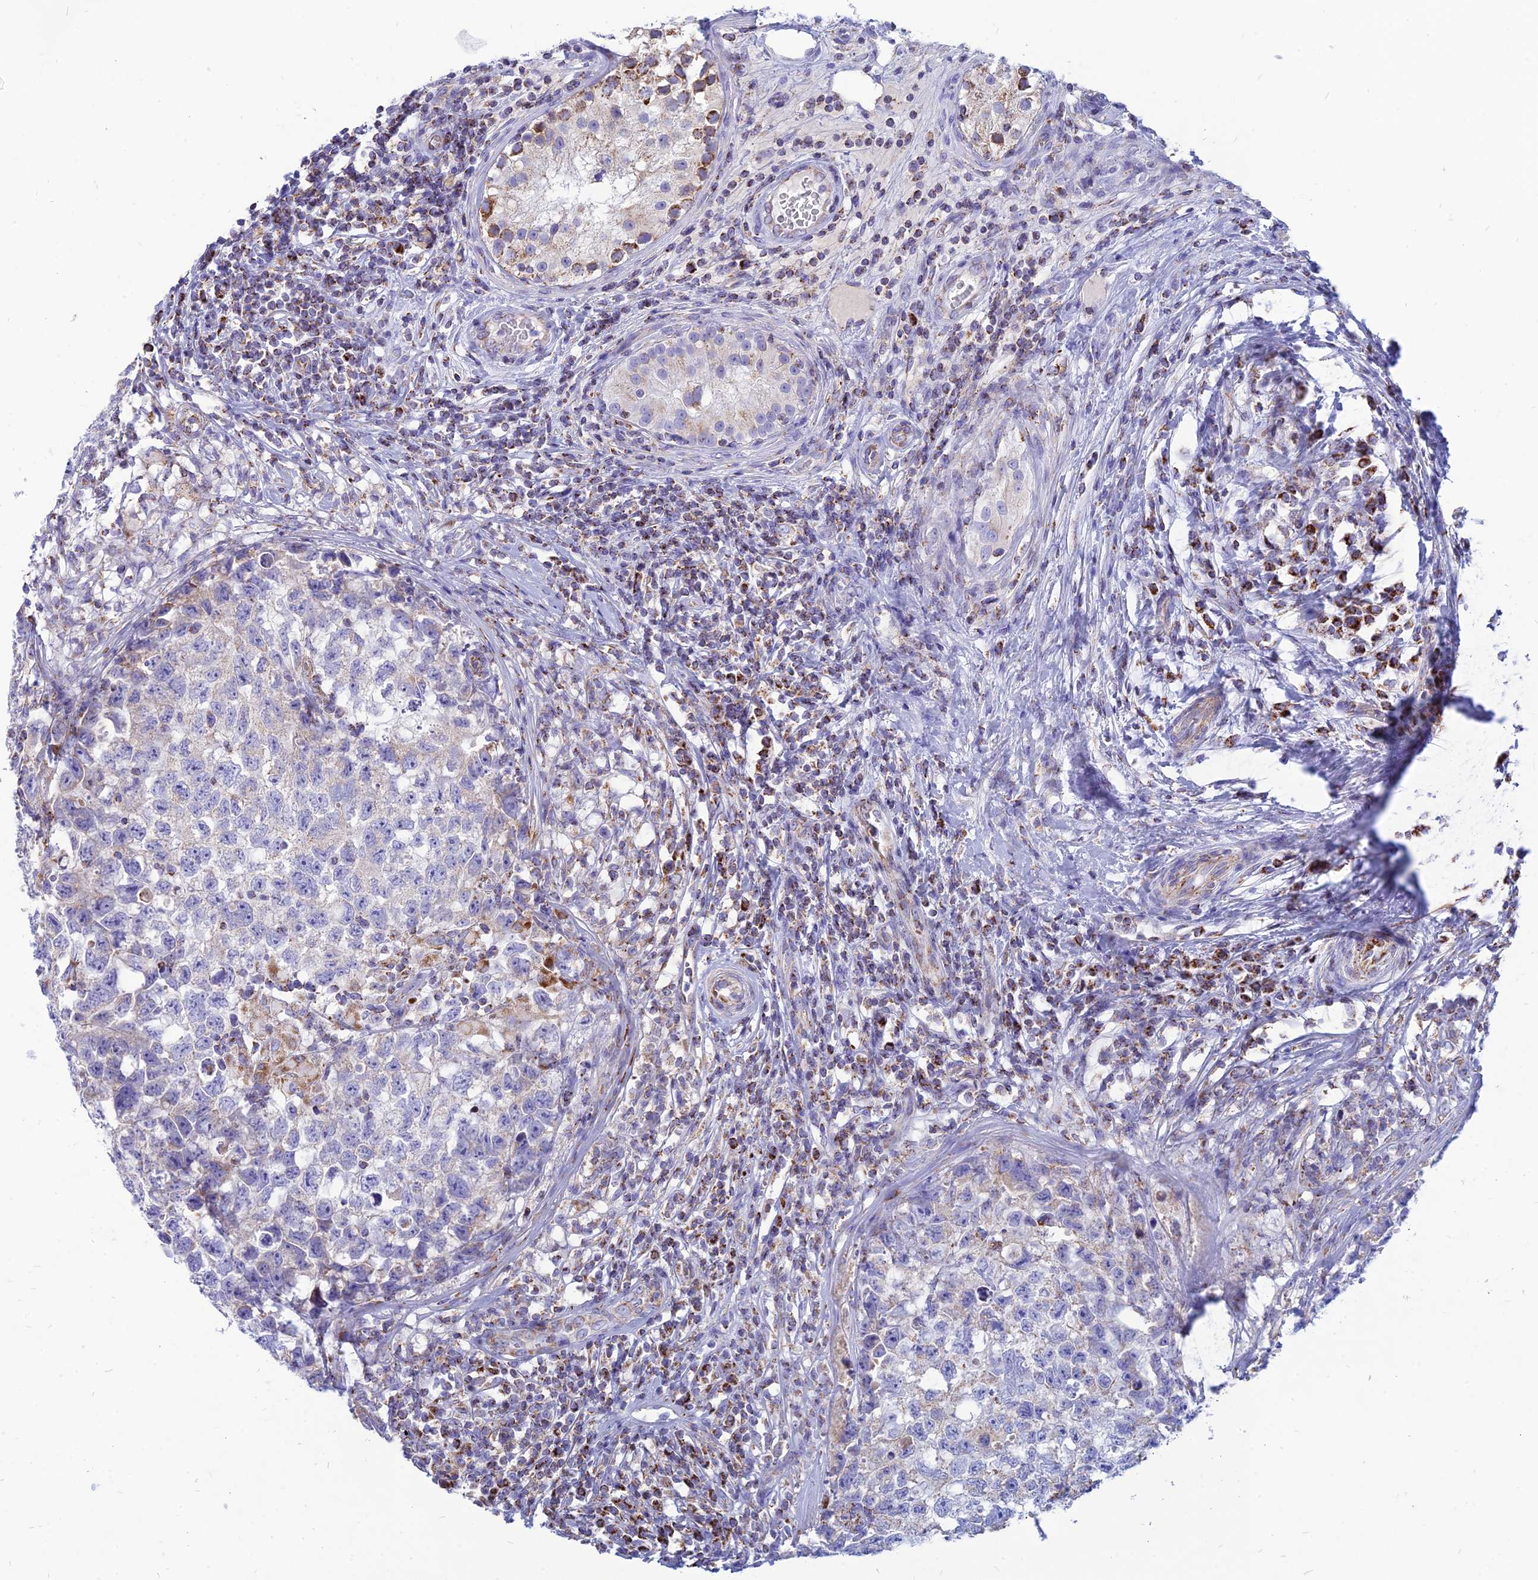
{"staining": {"intensity": "negative", "quantity": "none", "location": "none"}, "tissue": "testis cancer", "cell_type": "Tumor cells", "image_type": "cancer", "snomed": [{"axis": "morphology", "description": "Seminoma, NOS"}, {"axis": "morphology", "description": "Carcinoma, Embryonal, NOS"}, {"axis": "topography", "description": "Testis"}], "caption": "DAB immunohistochemical staining of human testis cancer (embryonal carcinoma) reveals no significant staining in tumor cells.", "gene": "PACC1", "patient": {"sex": "male", "age": 29}}